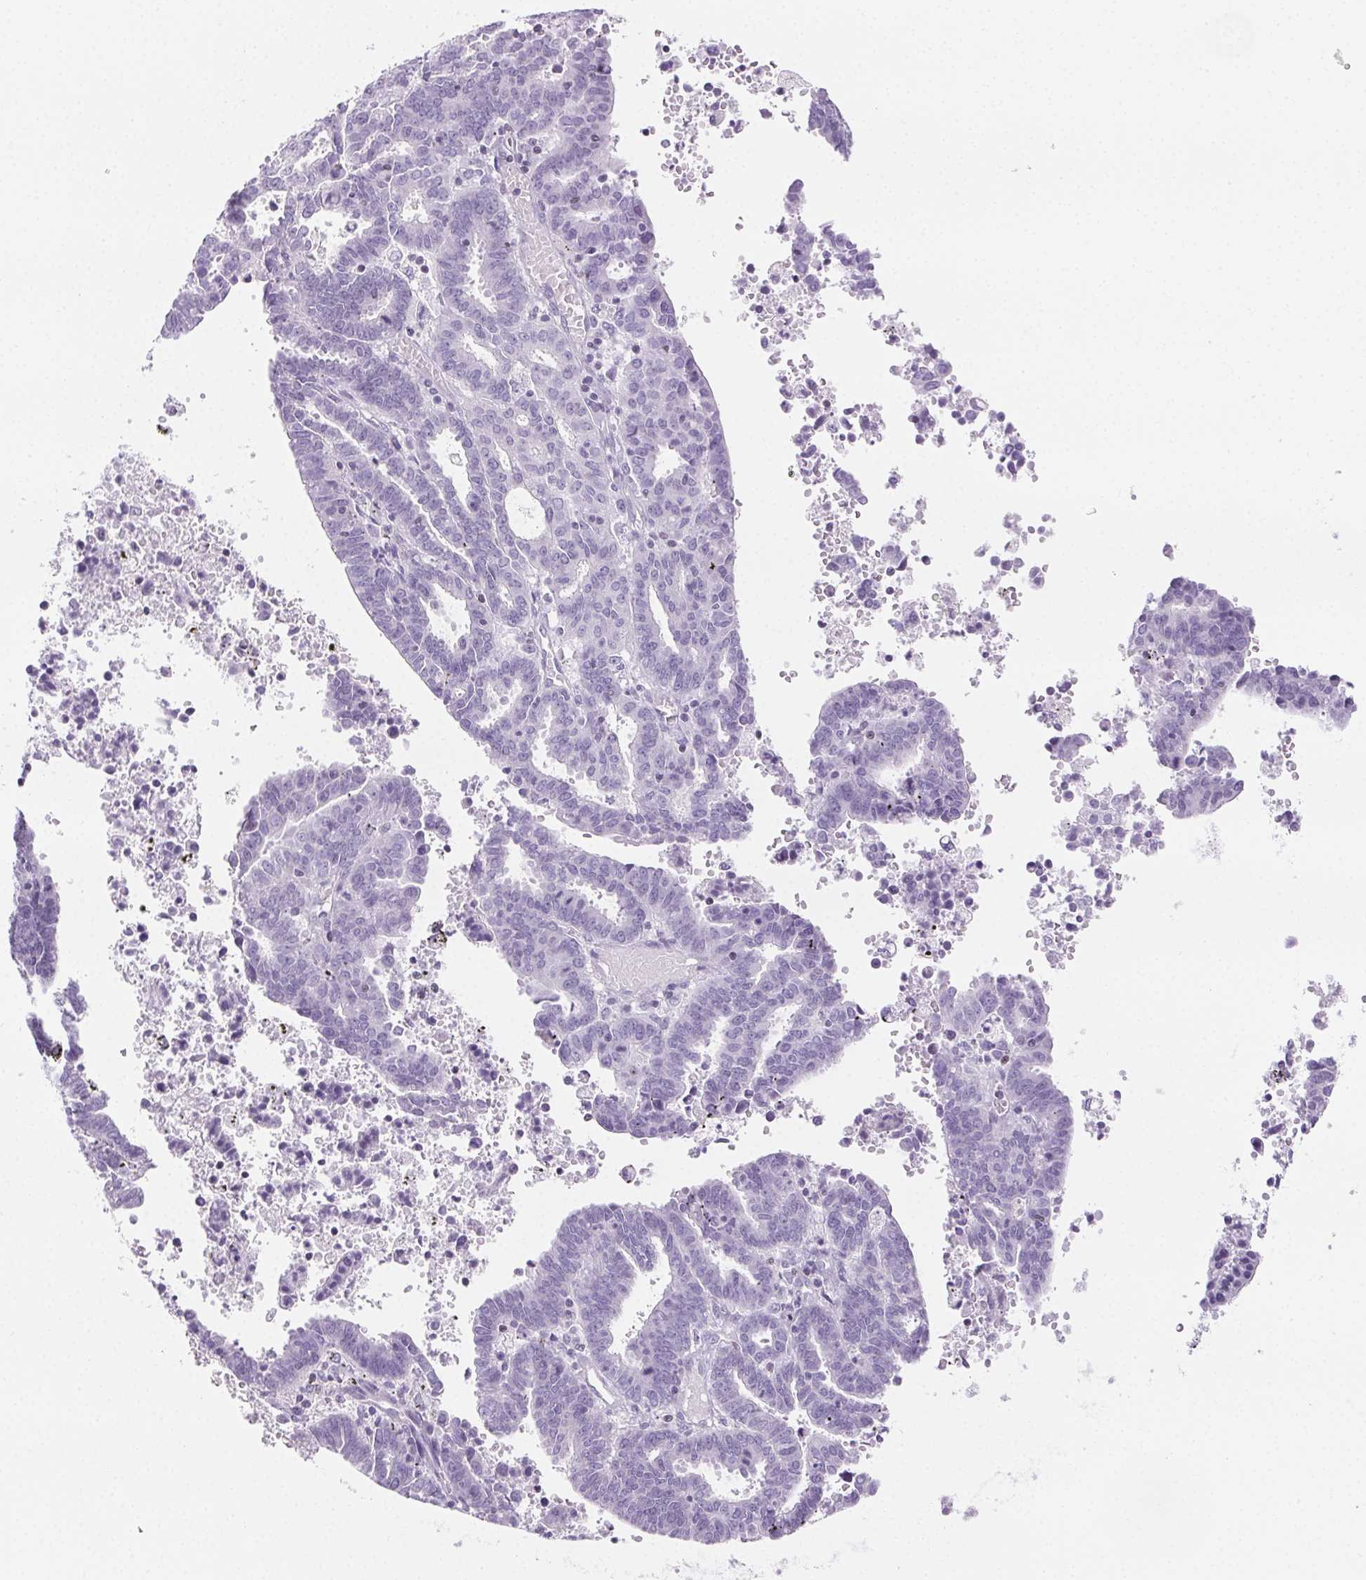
{"staining": {"intensity": "negative", "quantity": "none", "location": "none"}, "tissue": "endometrial cancer", "cell_type": "Tumor cells", "image_type": "cancer", "snomed": [{"axis": "morphology", "description": "Adenocarcinoma, NOS"}, {"axis": "topography", "description": "Uterus"}], "caption": "Photomicrograph shows no protein expression in tumor cells of endometrial cancer (adenocarcinoma) tissue. (DAB (3,3'-diaminobenzidine) immunohistochemistry (IHC) visualized using brightfield microscopy, high magnification).", "gene": "BEND2", "patient": {"sex": "female", "age": 83}}